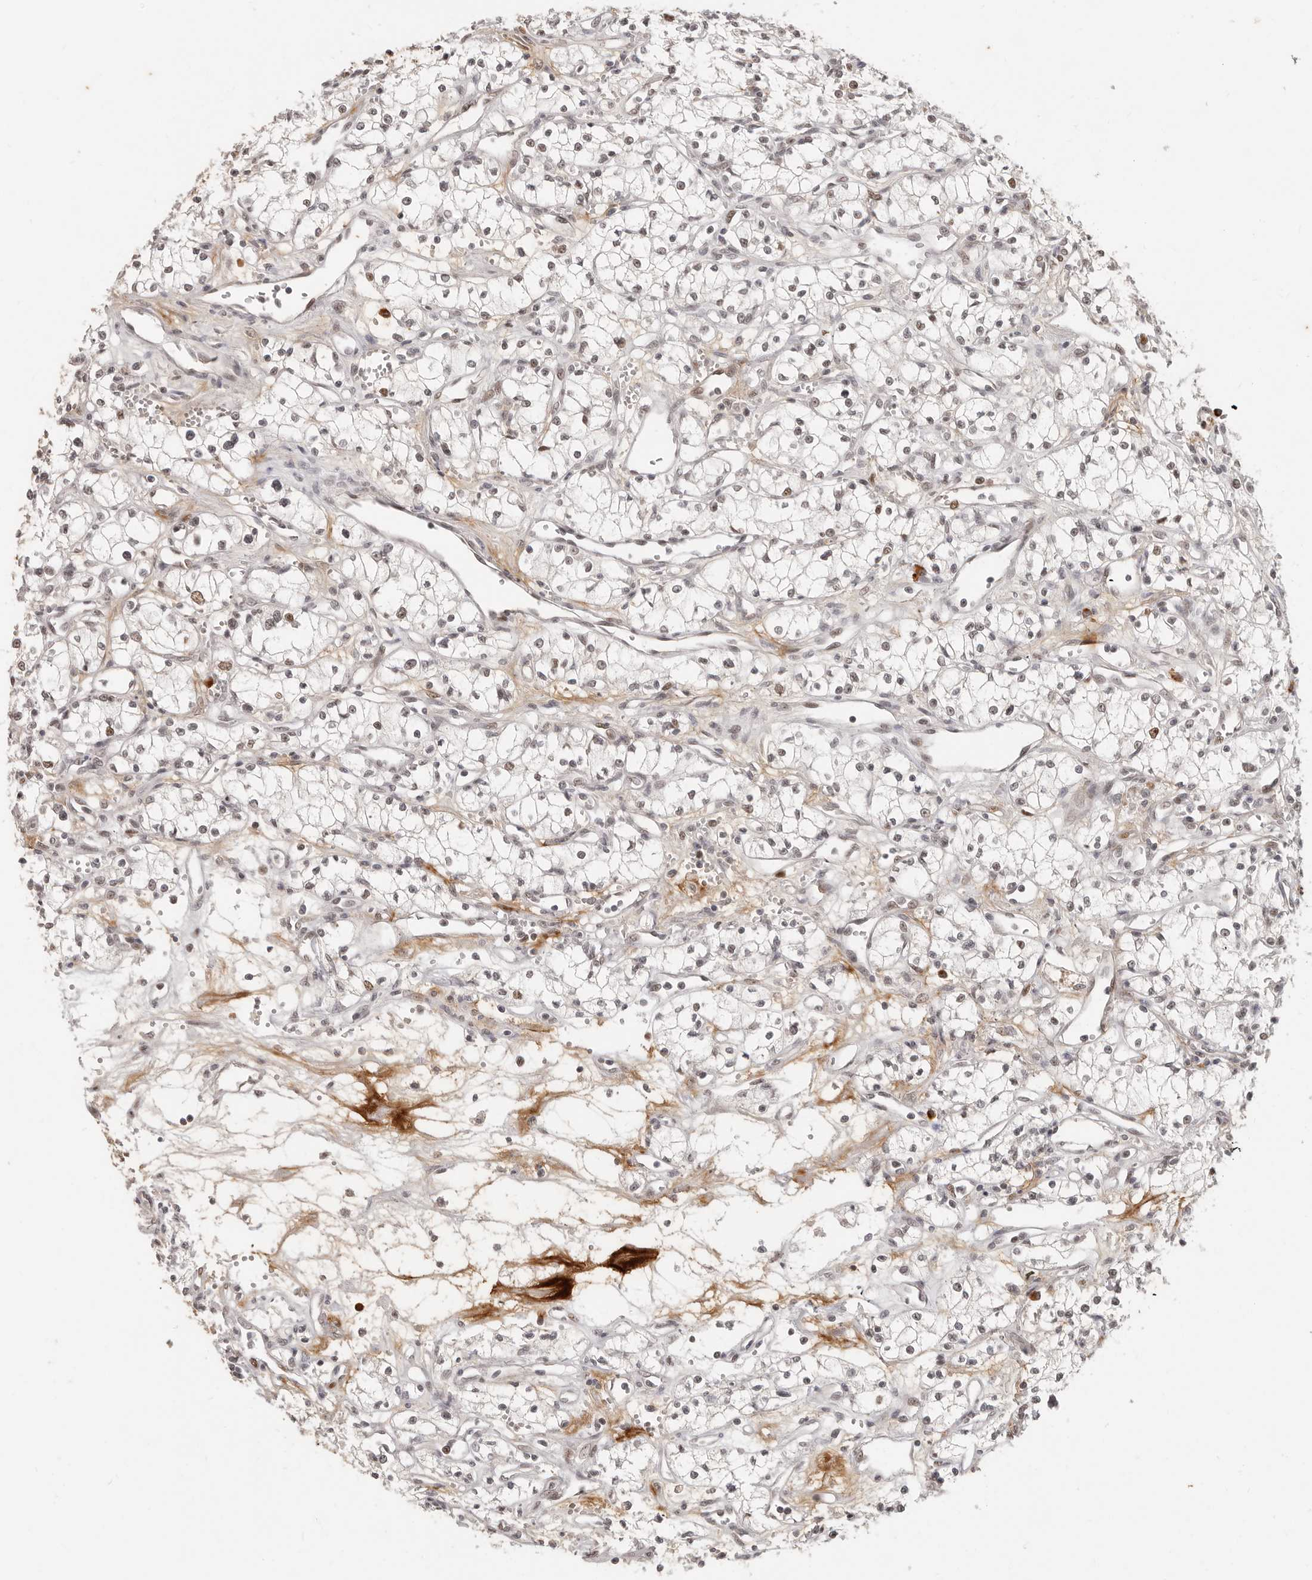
{"staining": {"intensity": "weak", "quantity": "<25%", "location": "nuclear"}, "tissue": "renal cancer", "cell_type": "Tumor cells", "image_type": "cancer", "snomed": [{"axis": "morphology", "description": "Adenocarcinoma, NOS"}, {"axis": "topography", "description": "Kidney"}], "caption": "Tumor cells are negative for brown protein staining in adenocarcinoma (renal).", "gene": "RFC2", "patient": {"sex": "male", "age": 59}}